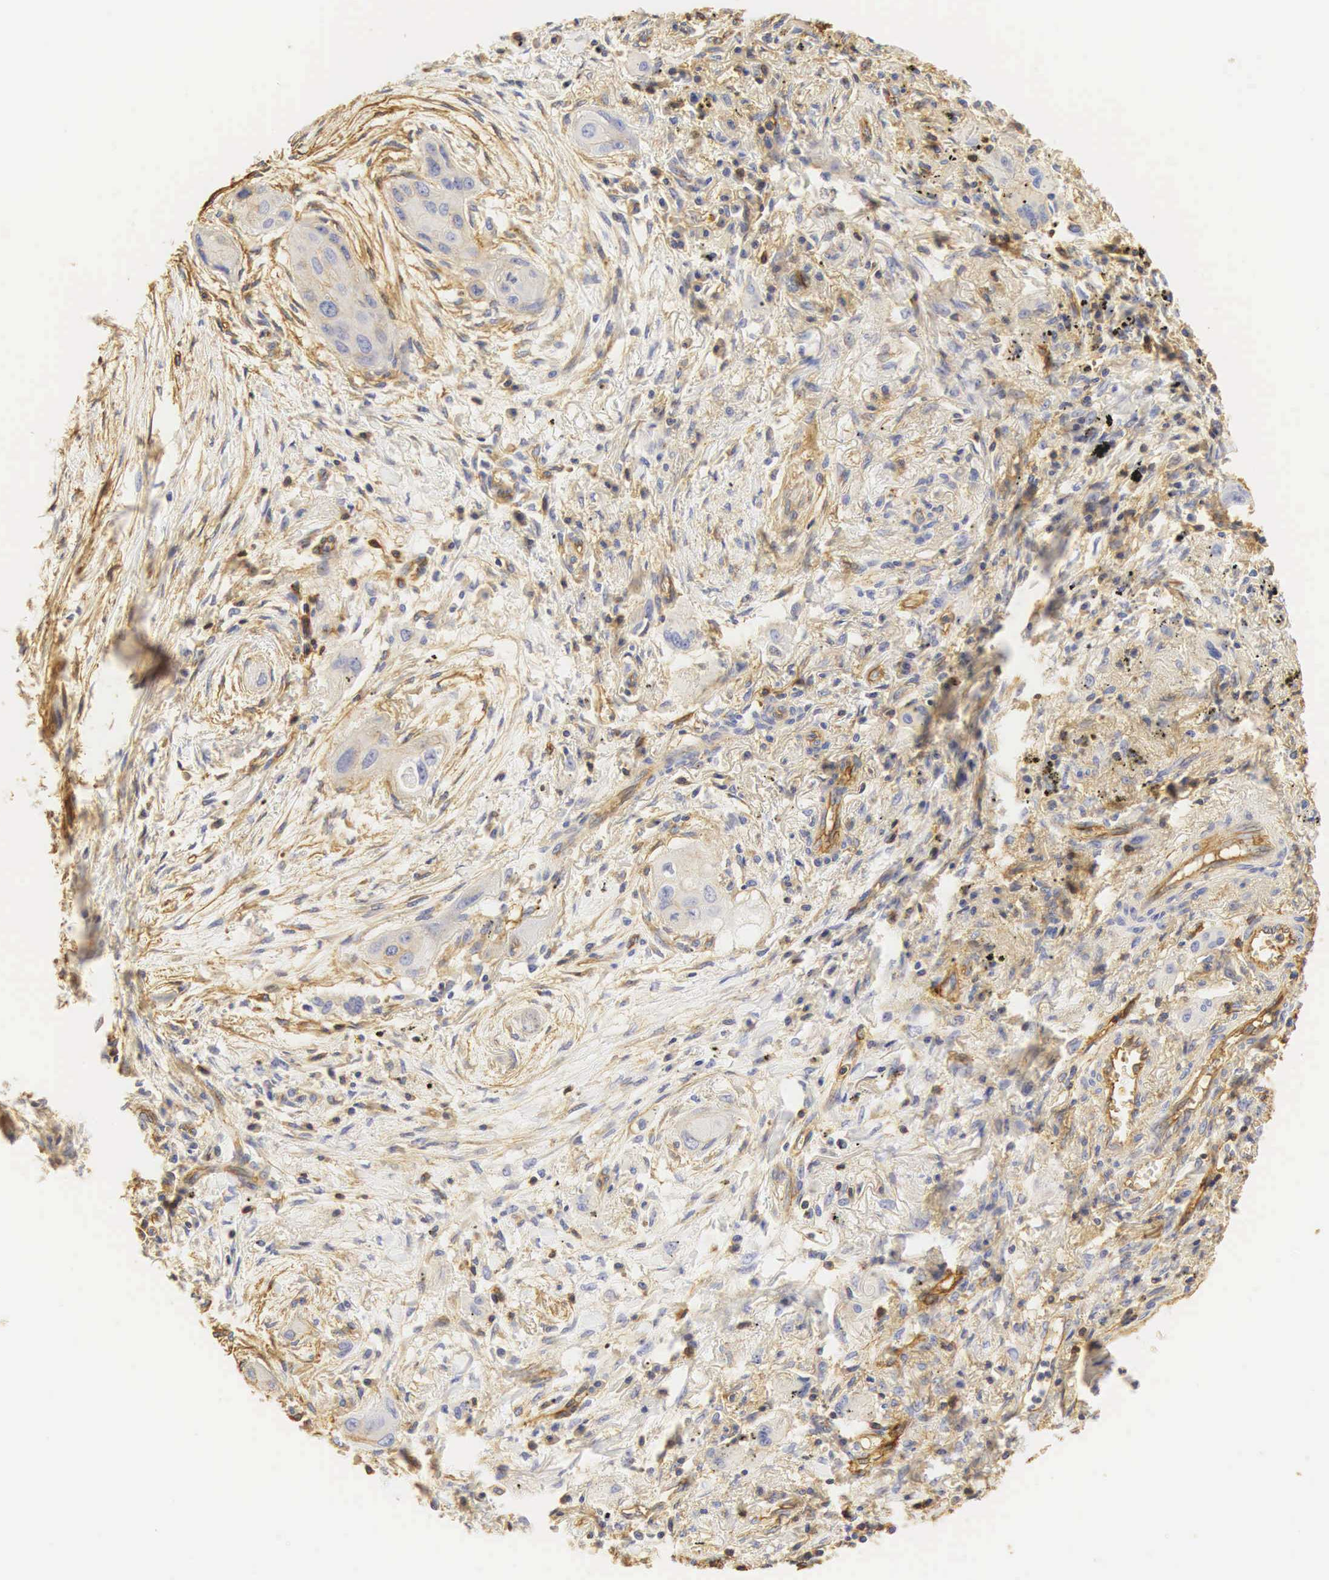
{"staining": {"intensity": "weak", "quantity": "25%-75%", "location": "cytoplasmic/membranous"}, "tissue": "lung cancer", "cell_type": "Tumor cells", "image_type": "cancer", "snomed": [{"axis": "morphology", "description": "Squamous cell carcinoma, NOS"}, {"axis": "topography", "description": "Lung"}], "caption": "Weak cytoplasmic/membranous staining for a protein is appreciated in about 25%-75% of tumor cells of lung cancer using immunohistochemistry.", "gene": "CD99", "patient": {"sex": "male", "age": 71}}